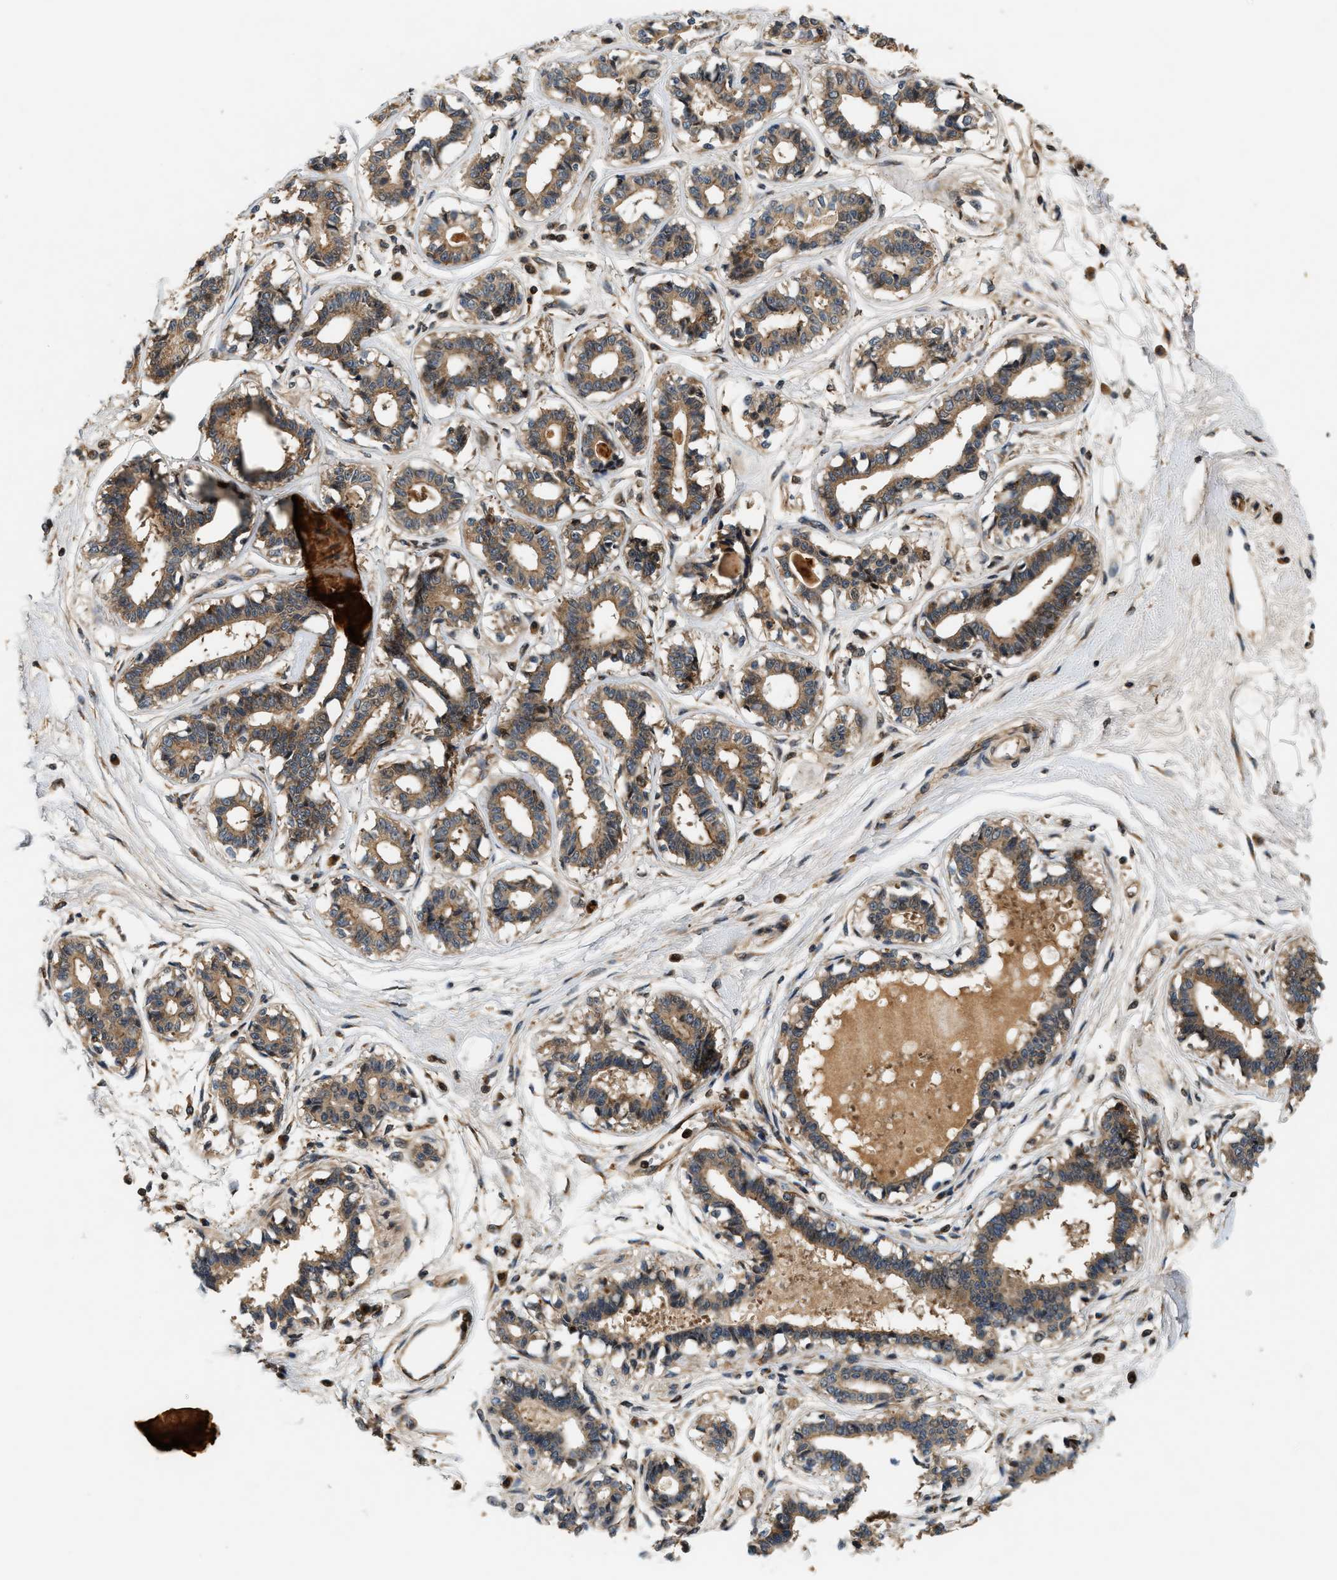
{"staining": {"intensity": "weak", "quantity": "25%-75%", "location": "cytoplasmic/membranous"}, "tissue": "breast", "cell_type": "Adipocytes", "image_type": "normal", "snomed": [{"axis": "morphology", "description": "Normal tissue, NOS"}, {"axis": "topography", "description": "Breast"}], "caption": "Breast stained with DAB (3,3'-diaminobenzidine) IHC shows low levels of weak cytoplasmic/membranous expression in about 25%-75% of adipocytes.", "gene": "SAMD9", "patient": {"sex": "female", "age": 45}}